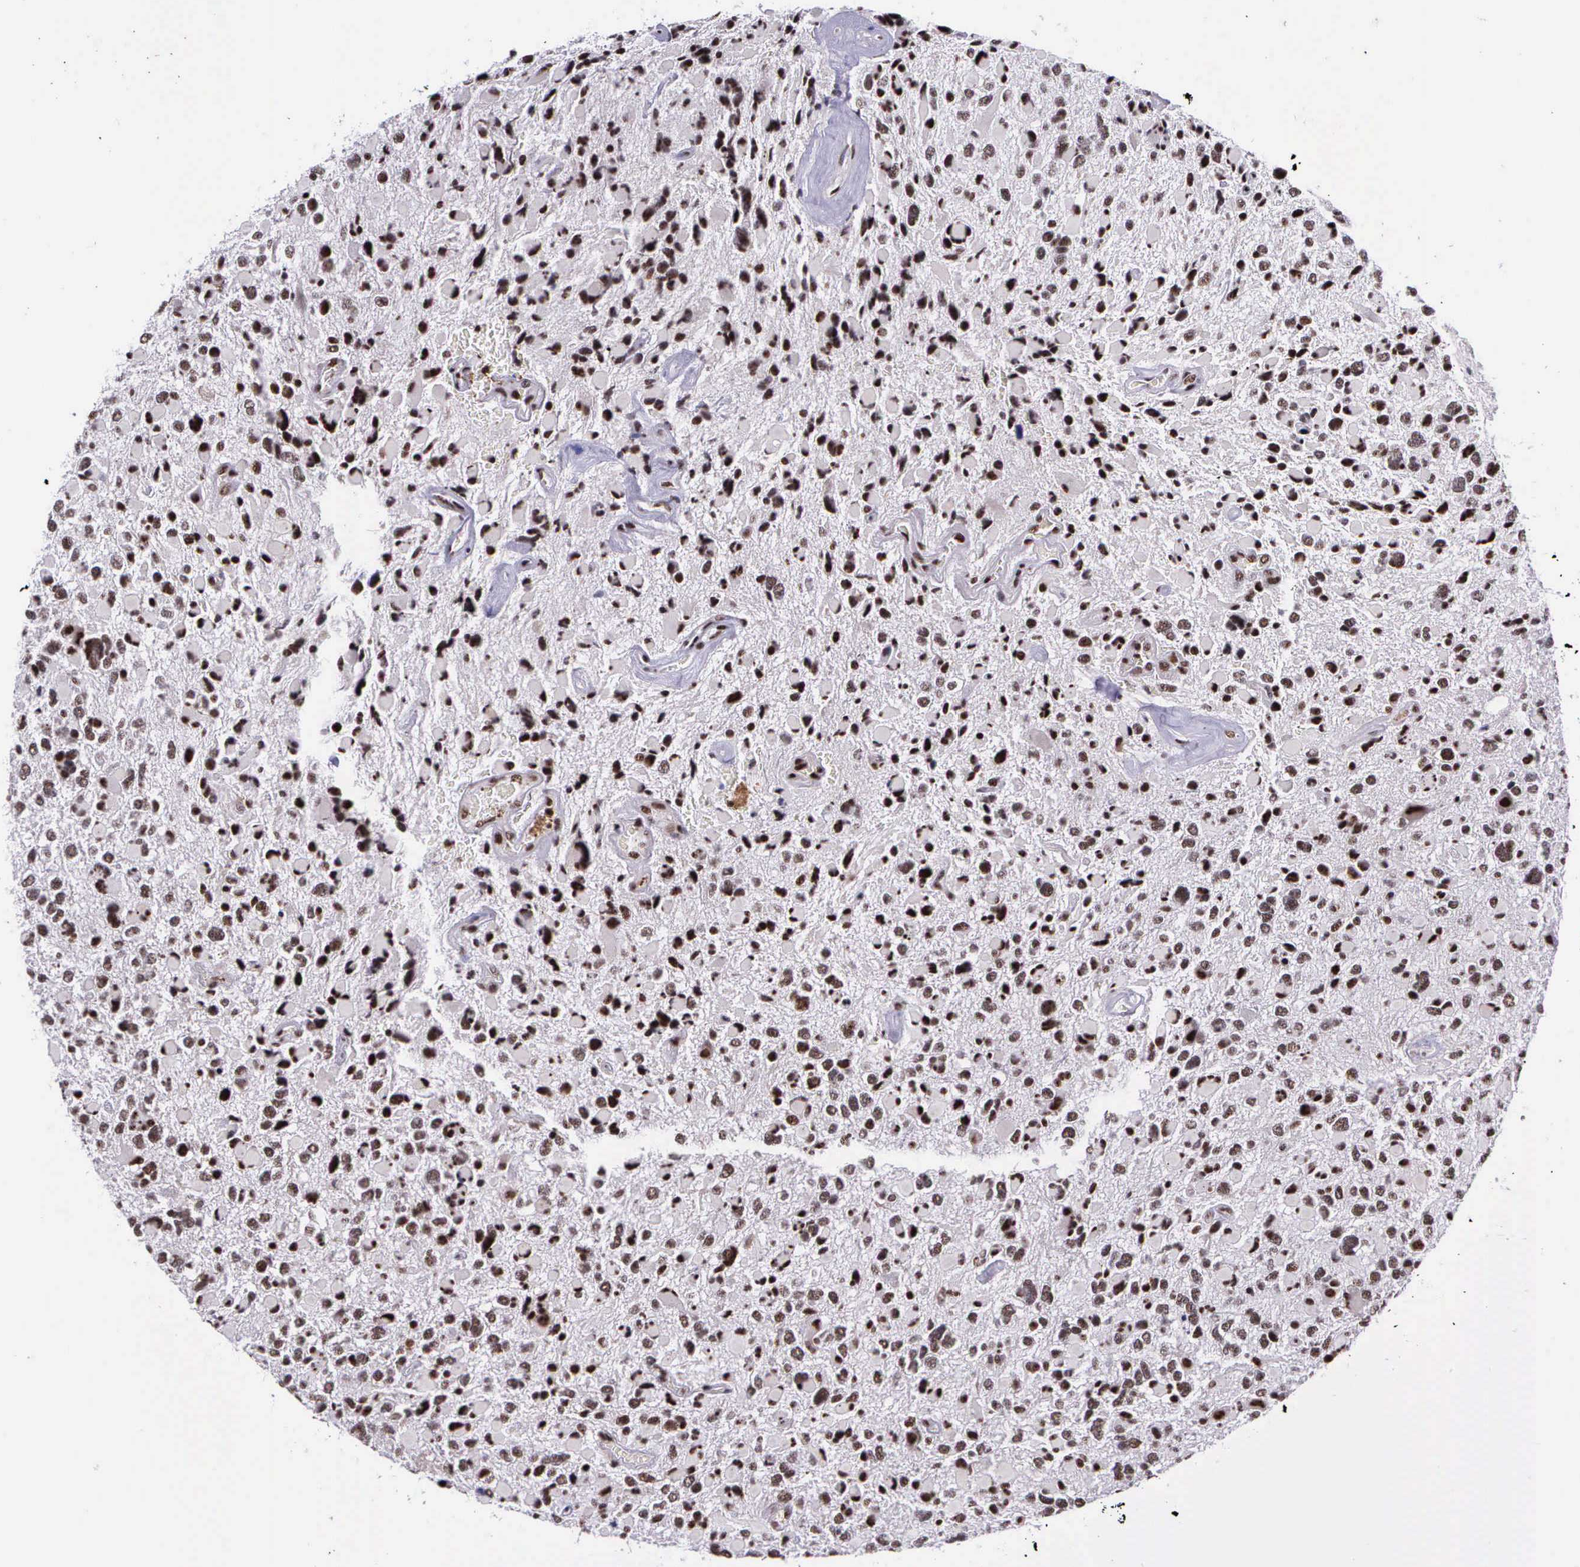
{"staining": {"intensity": "moderate", "quantity": ">75%", "location": "nuclear"}, "tissue": "glioma", "cell_type": "Tumor cells", "image_type": "cancer", "snomed": [{"axis": "morphology", "description": "Glioma, malignant, High grade"}, {"axis": "topography", "description": "Brain"}], "caption": "Immunohistochemical staining of human malignant glioma (high-grade) displays moderate nuclear protein positivity in approximately >75% of tumor cells.", "gene": "FAM47A", "patient": {"sex": "female", "age": 37}}